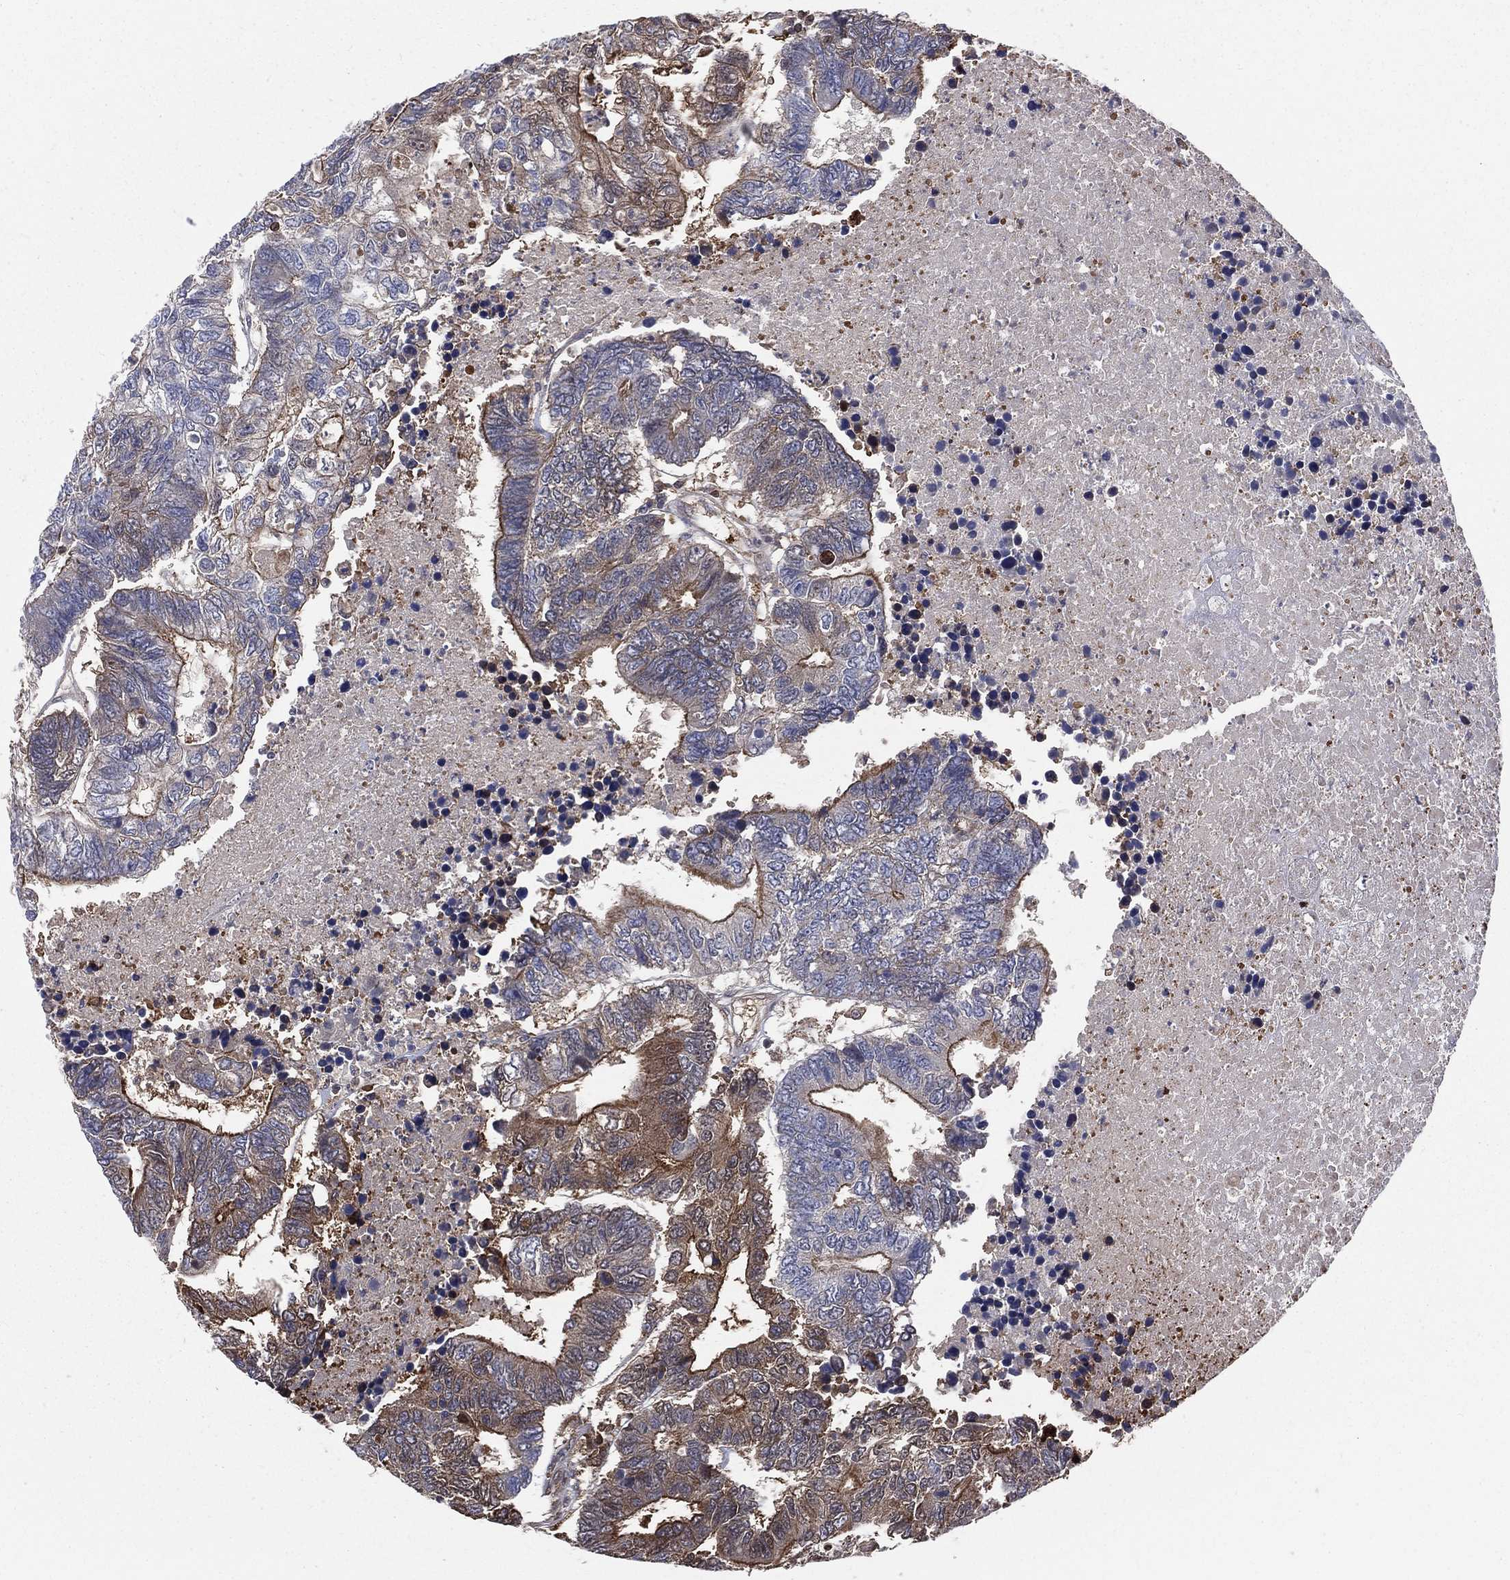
{"staining": {"intensity": "moderate", "quantity": "<25%", "location": "cytoplasmic/membranous"}, "tissue": "colorectal cancer", "cell_type": "Tumor cells", "image_type": "cancer", "snomed": [{"axis": "morphology", "description": "Adenocarcinoma, NOS"}, {"axis": "topography", "description": "Colon"}], "caption": "A high-resolution photomicrograph shows immunohistochemistry staining of colorectal adenocarcinoma, which reveals moderate cytoplasmic/membranous positivity in about <25% of tumor cells.", "gene": "TBC1D2", "patient": {"sex": "female", "age": 48}}